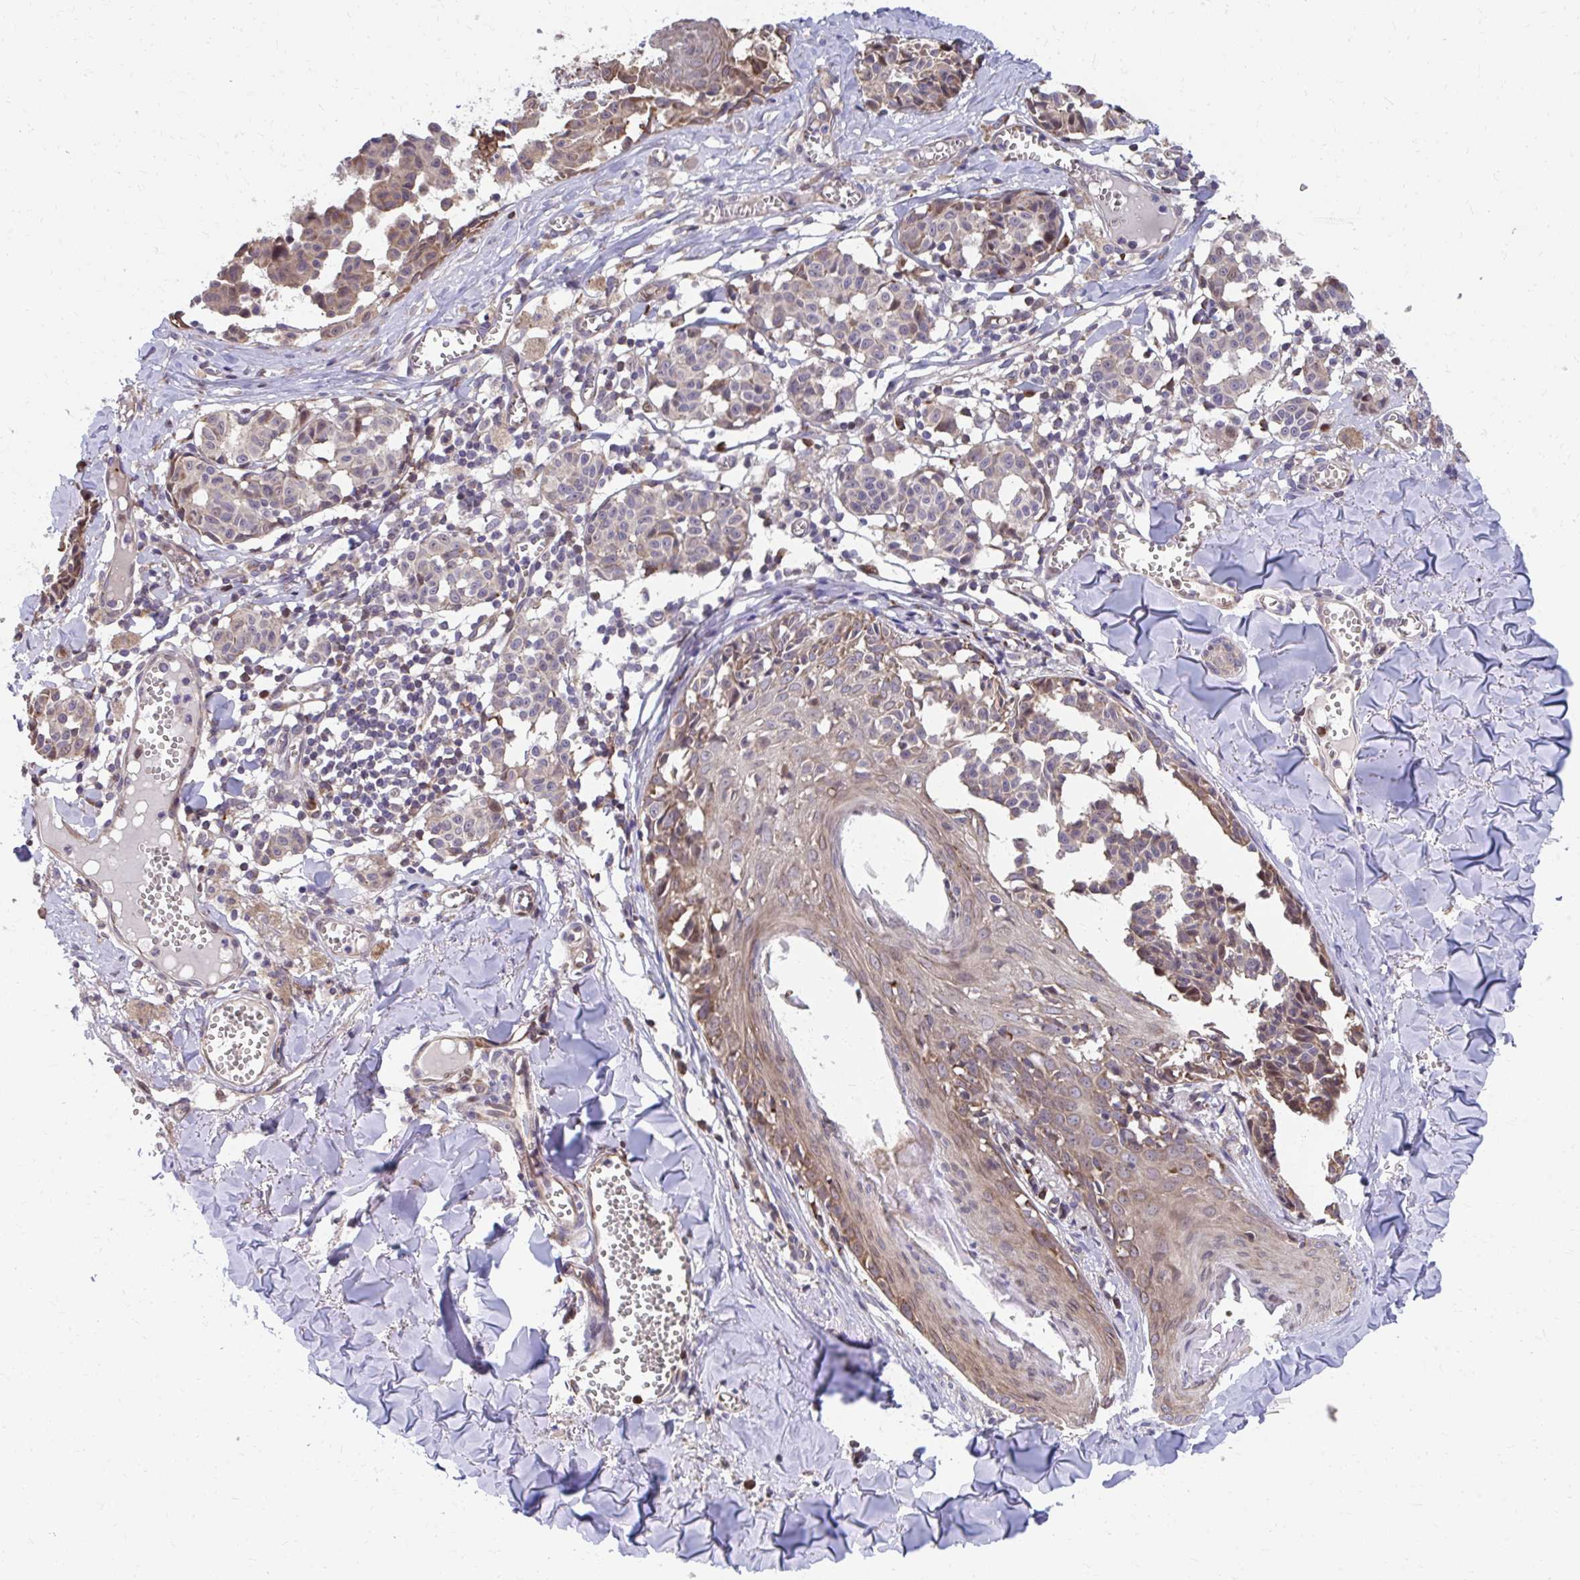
{"staining": {"intensity": "weak", "quantity": "<25%", "location": "cytoplasmic/membranous"}, "tissue": "melanoma", "cell_type": "Tumor cells", "image_type": "cancer", "snomed": [{"axis": "morphology", "description": "Malignant melanoma, NOS"}, {"axis": "topography", "description": "Skin"}], "caption": "High magnification brightfield microscopy of malignant melanoma stained with DAB (brown) and counterstained with hematoxylin (blue): tumor cells show no significant expression.", "gene": "ZNF778", "patient": {"sex": "female", "age": 43}}